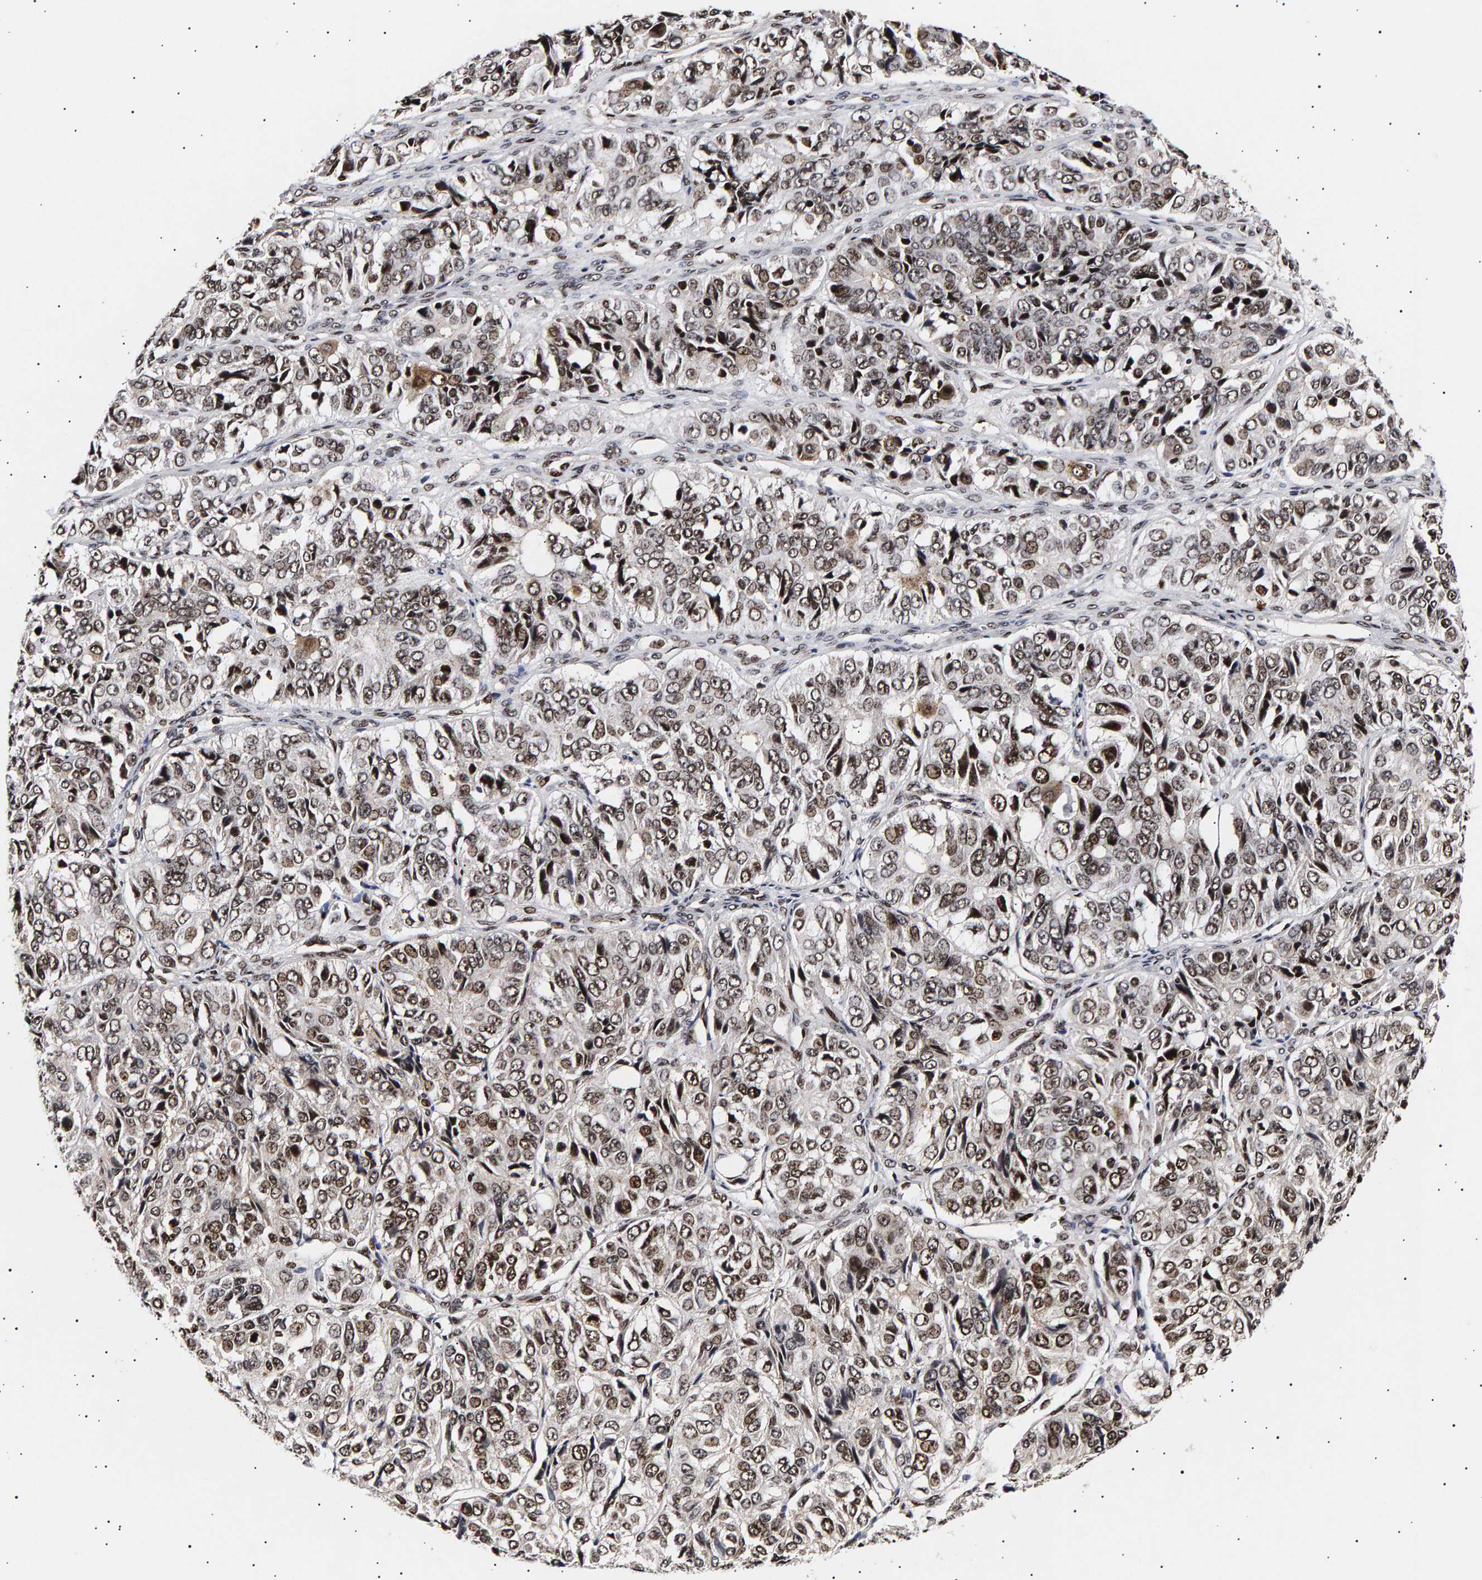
{"staining": {"intensity": "moderate", "quantity": ">75%", "location": "nuclear"}, "tissue": "ovarian cancer", "cell_type": "Tumor cells", "image_type": "cancer", "snomed": [{"axis": "morphology", "description": "Carcinoma, endometroid"}, {"axis": "topography", "description": "Ovary"}], "caption": "Endometroid carcinoma (ovarian) stained with immunohistochemistry exhibits moderate nuclear expression in about >75% of tumor cells.", "gene": "ANKRD40", "patient": {"sex": "female", "age": 51}}